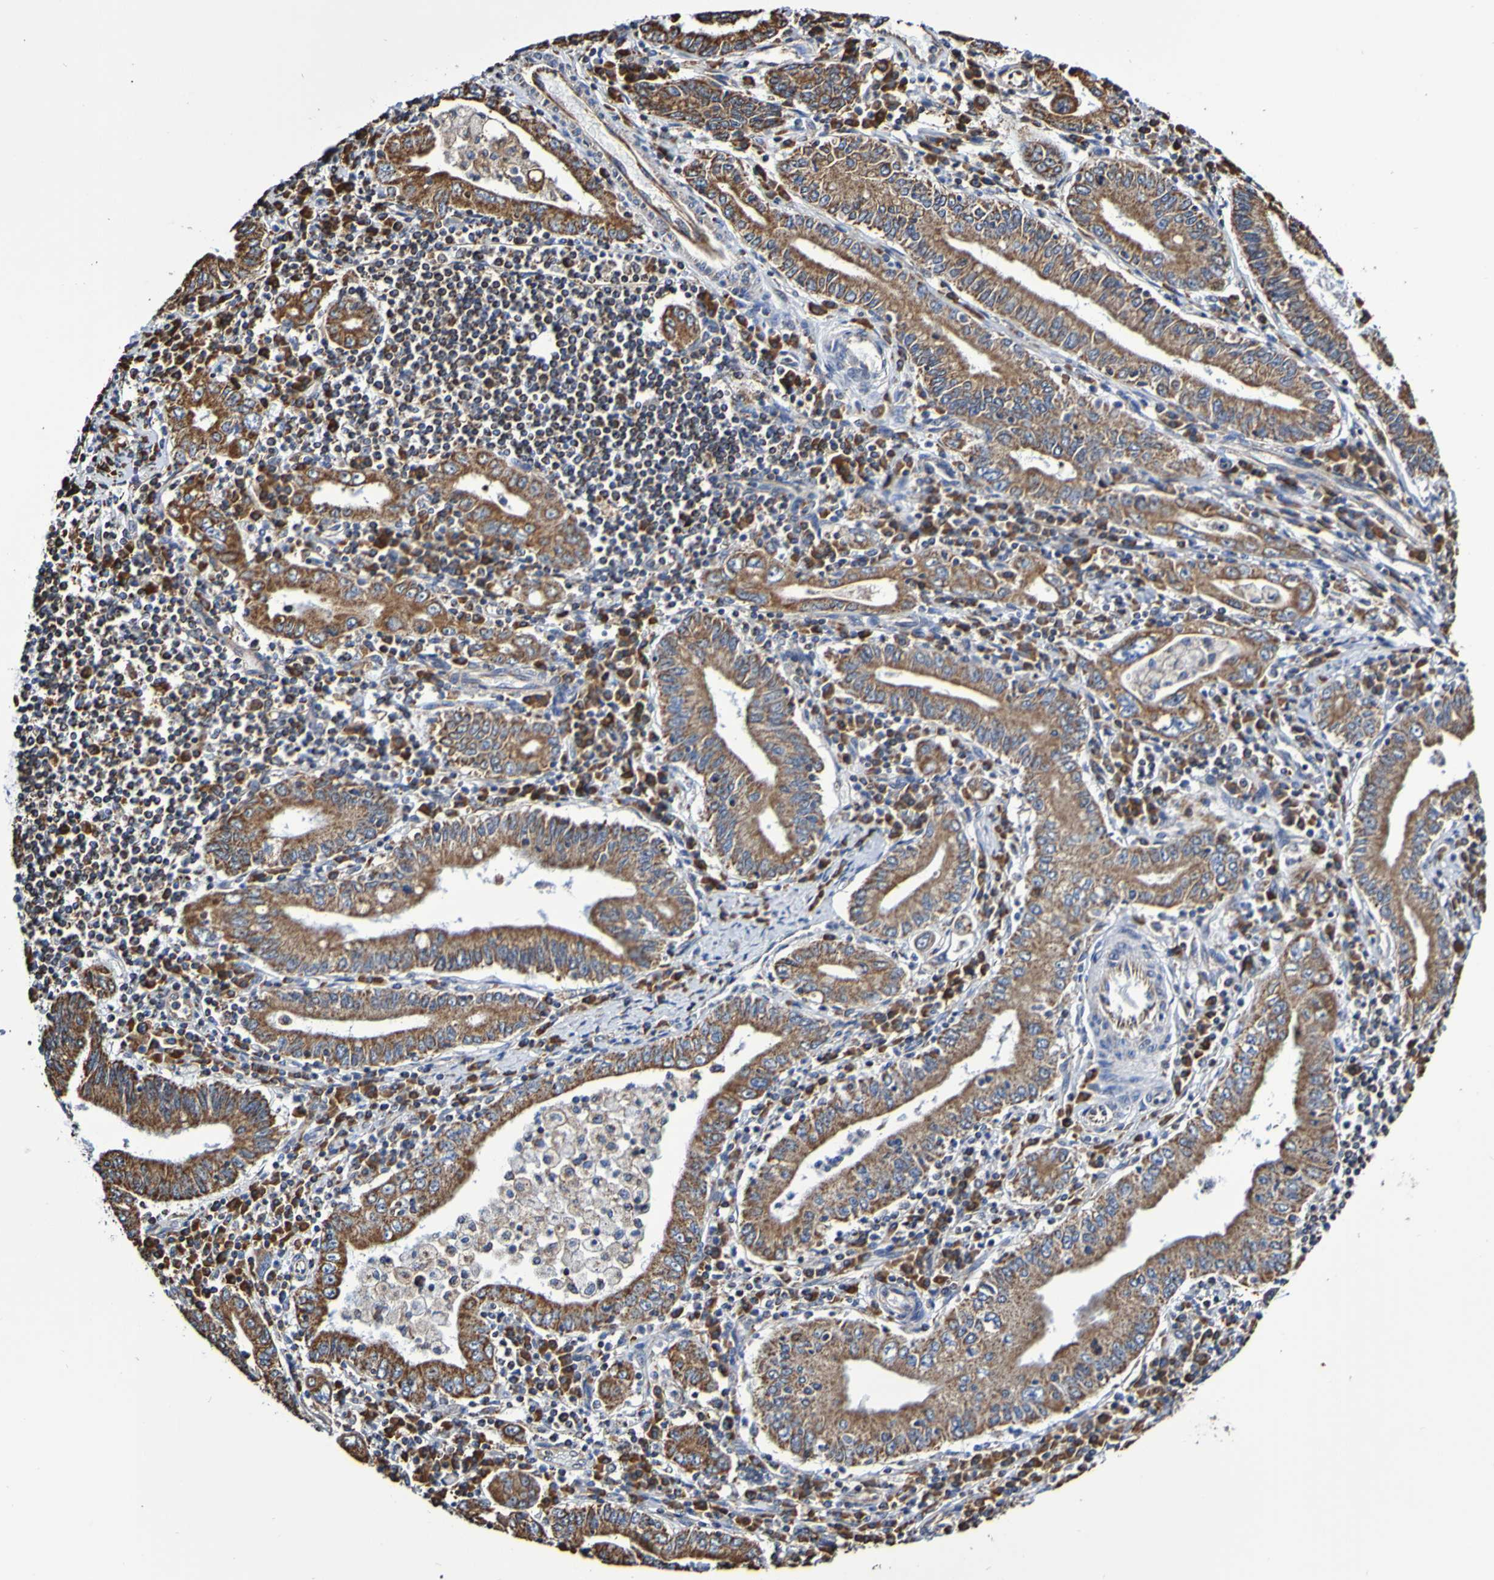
{"staining": {"intensity": "strong", "quantity": ">75%", "location": "cytoplasmic/membranous"}, "tissue": "stomach cancer", "cell_type": "Tumor cells", "image_type": "cancer", "snomed": [{"axis": "morphology", "description": "Normal tissue, NOS"}, {"axis": "morphology", "description": "Adenocarcinoma, NOS"}, {"axis": "topography", "description": "Esophagus"}, {"axis": "topography", "description": "Stomach, upper"}, {"axis": "topography", "description": "Peripheral nerve tissue"}], "caption": "Protein expression analysis of stomach cancer reveals strong cytoplasmic/membranous positivity in approximately >75% of tumor cells. The protein of interest is shown in brown color, while the nuclei are stained blue.", "gene": "IL18R1", "patient": {"sex": "male", "age": 62}}